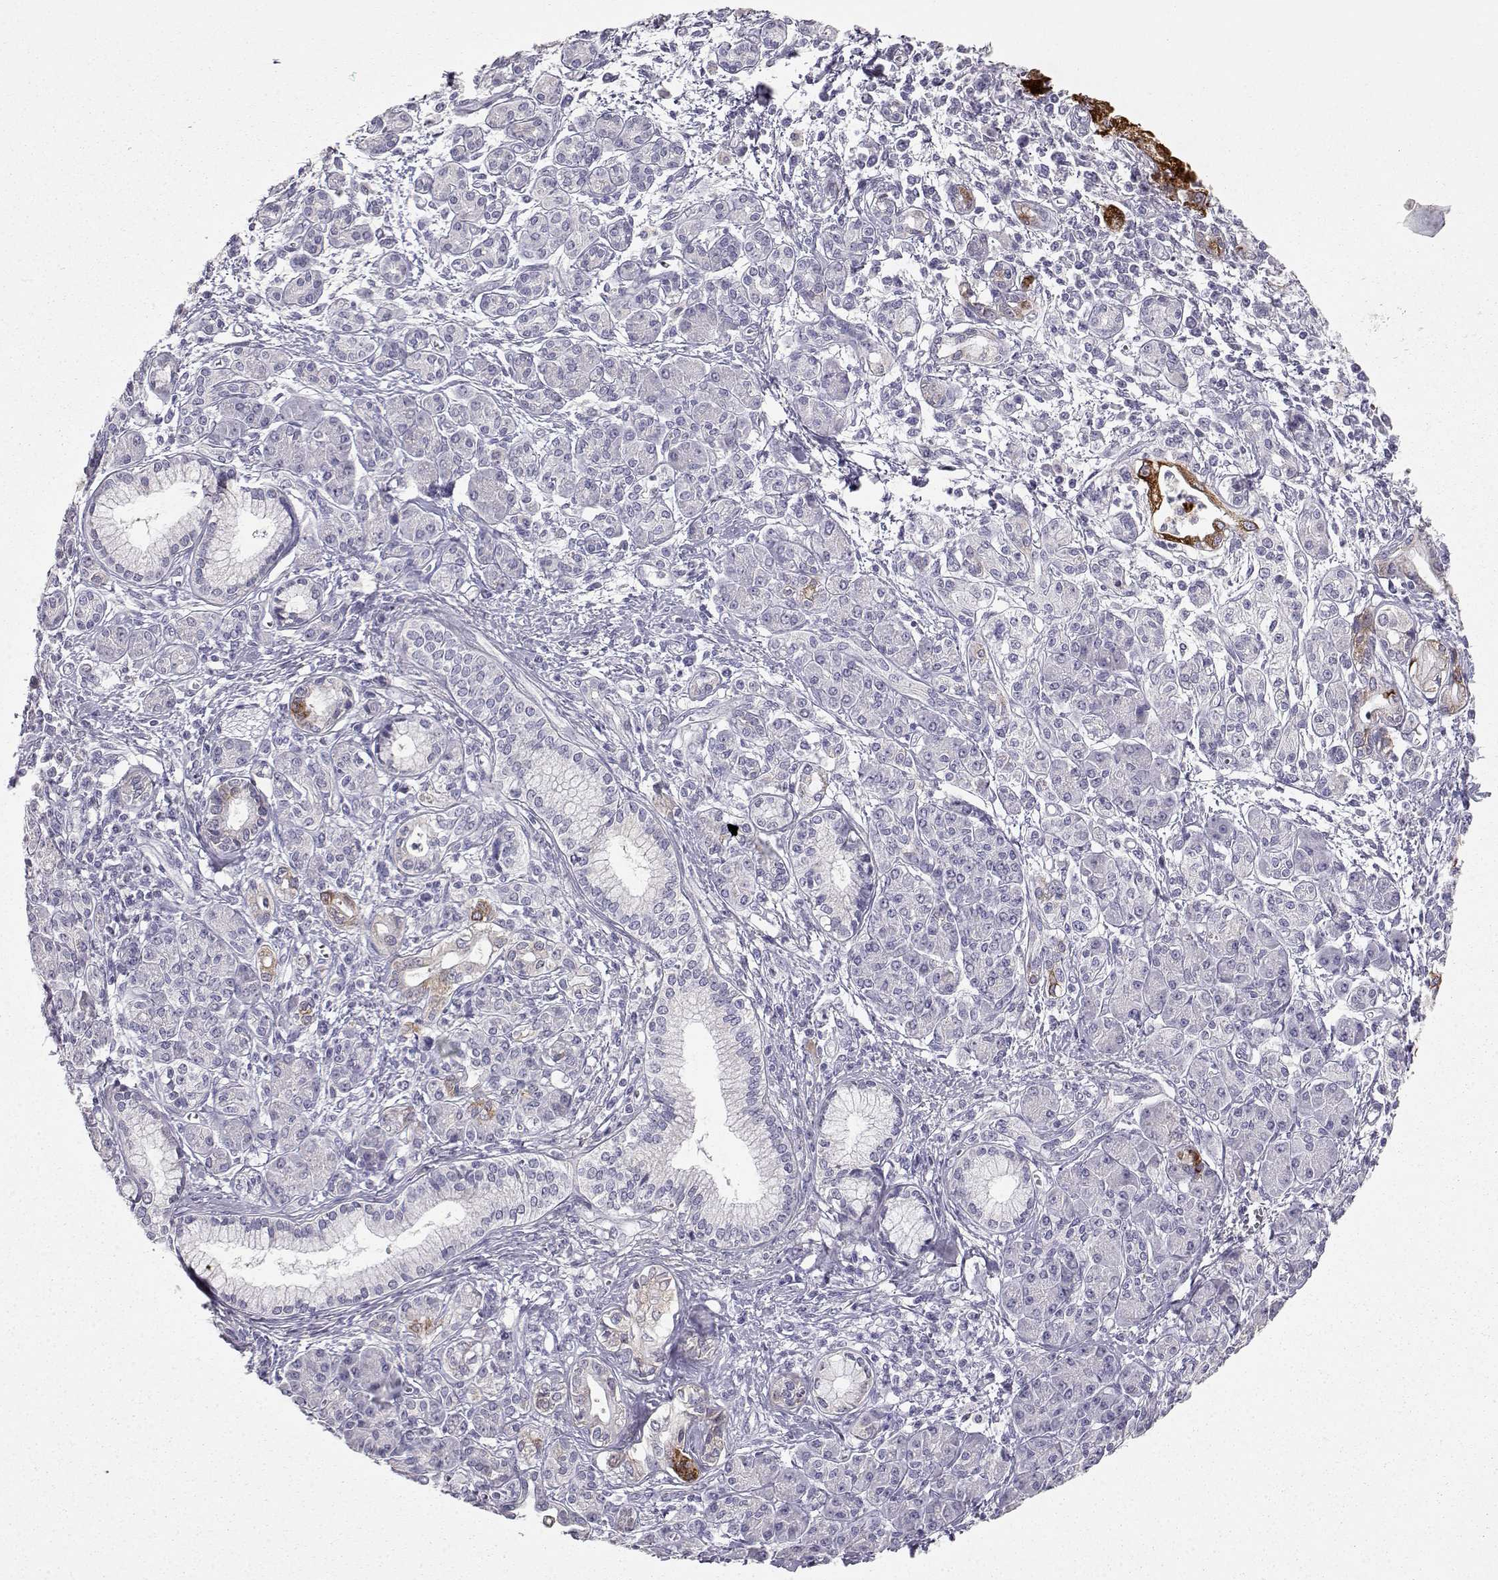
{"staining": {"intensity": "strong", "quantity": "25%-75%", "location": "cytoplasmic/membranous"}, "tissue": "pancreatic cancer", "cell_type": "Tumor cells", "image_type": "cancer", "snomed": [{"axis": "morphology", "description": "Adenocarcinoma, NOS"}, {"axis": "topography", "description": "Pancreas"}], "caption": "Pancreatic cancer stained with IHC reveals strong cytoplasmic/membranous staining in approximately 25%-75% of tumor cells.", "gene": "LAMB3", "patient": {"sex": "male", "age": 70}}